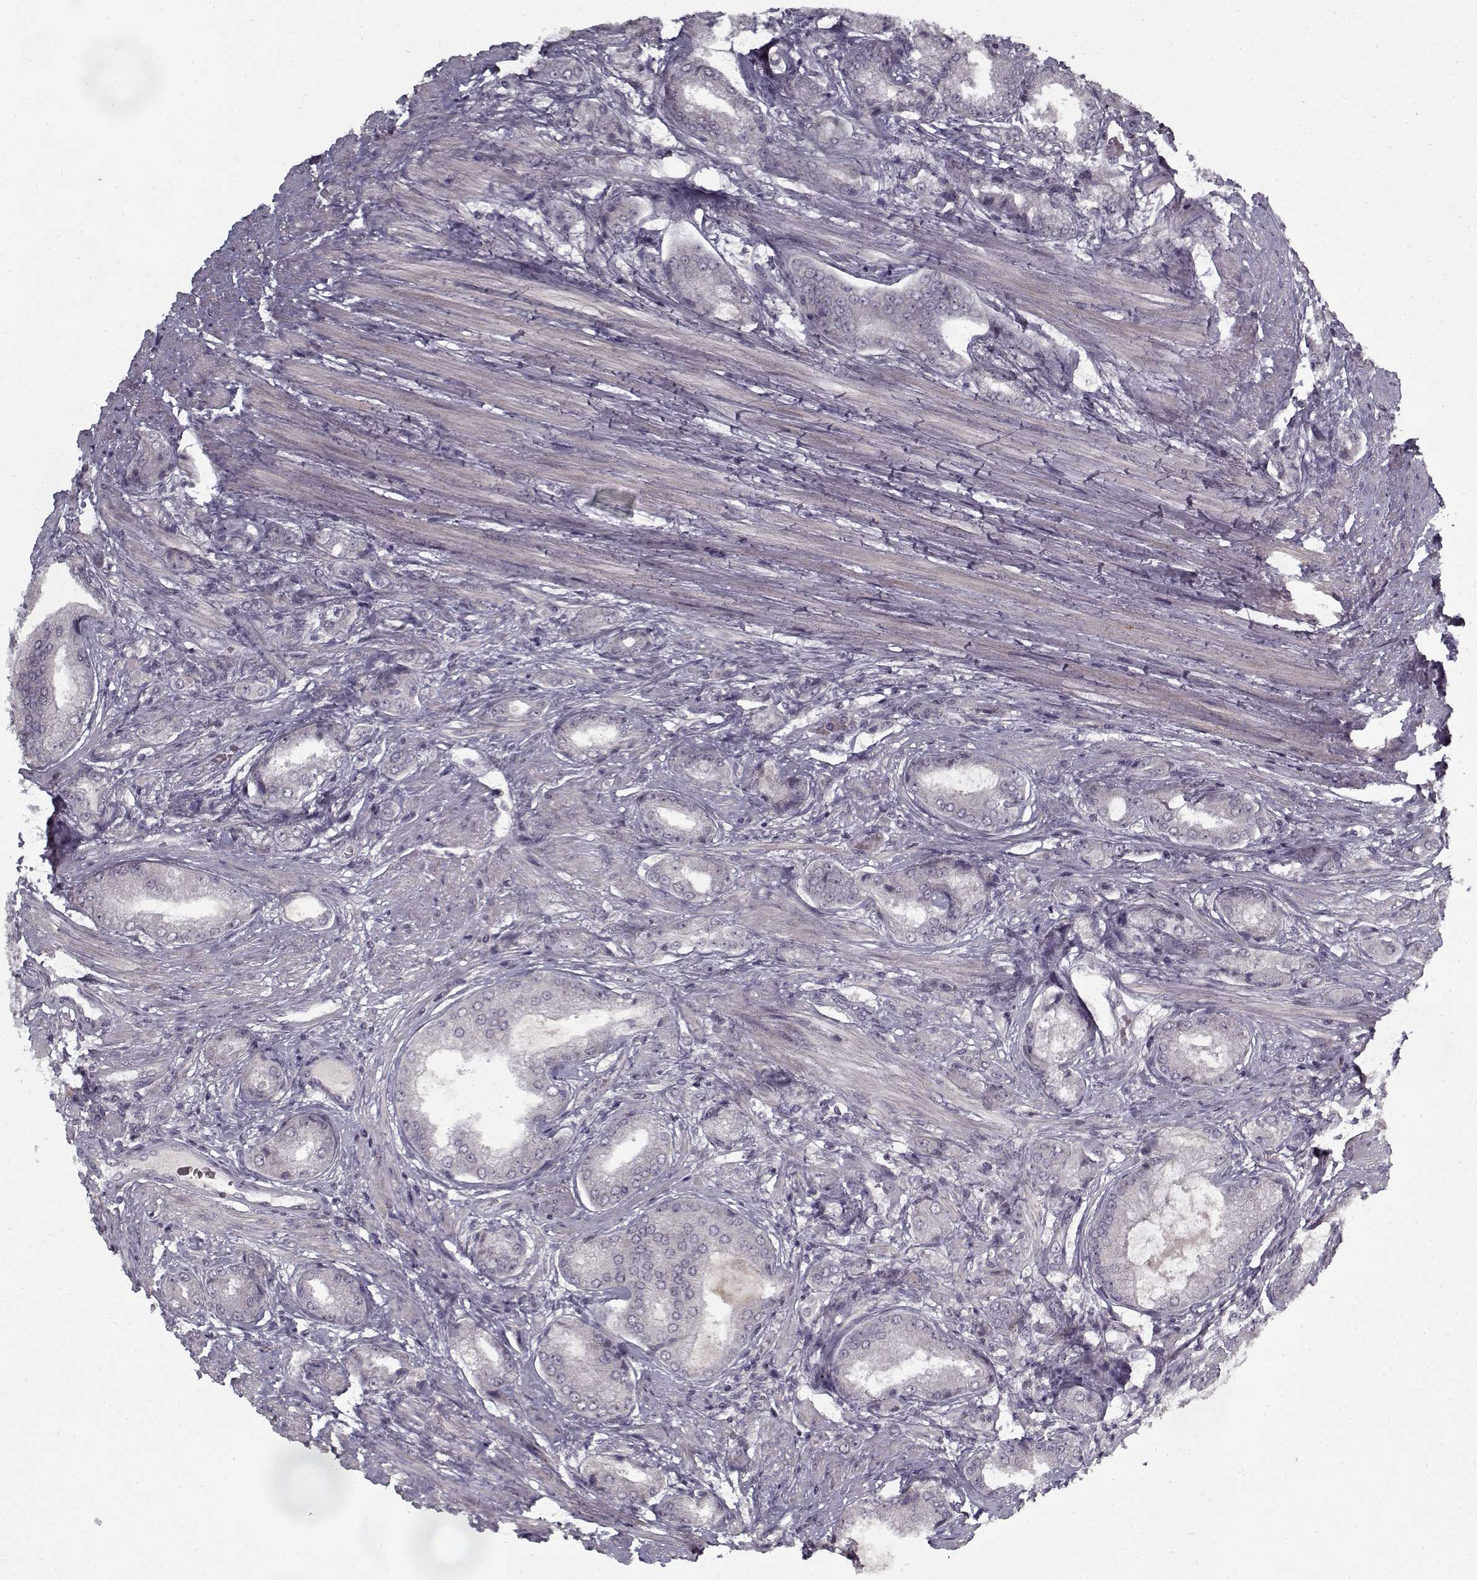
{"staining": {"intensity": "negative", "quantity": "none", "location": "none"}, "tissue": "prostate cancer", "cell_type": "Tumor cells", "image_type": "cancer", "snomed": [{"axis": "morphology", "description": "Adenocarcinoma, NOS"}, {"axis": "topography", "description": "Prostate"}], "caption": "A histopathology image of adenocarcinoma (prostate) stained for a protein demonstrates no brown staining in tumor cells.", "gene": "LAMA2", "patient": {"sex": "male", "age": 63}}